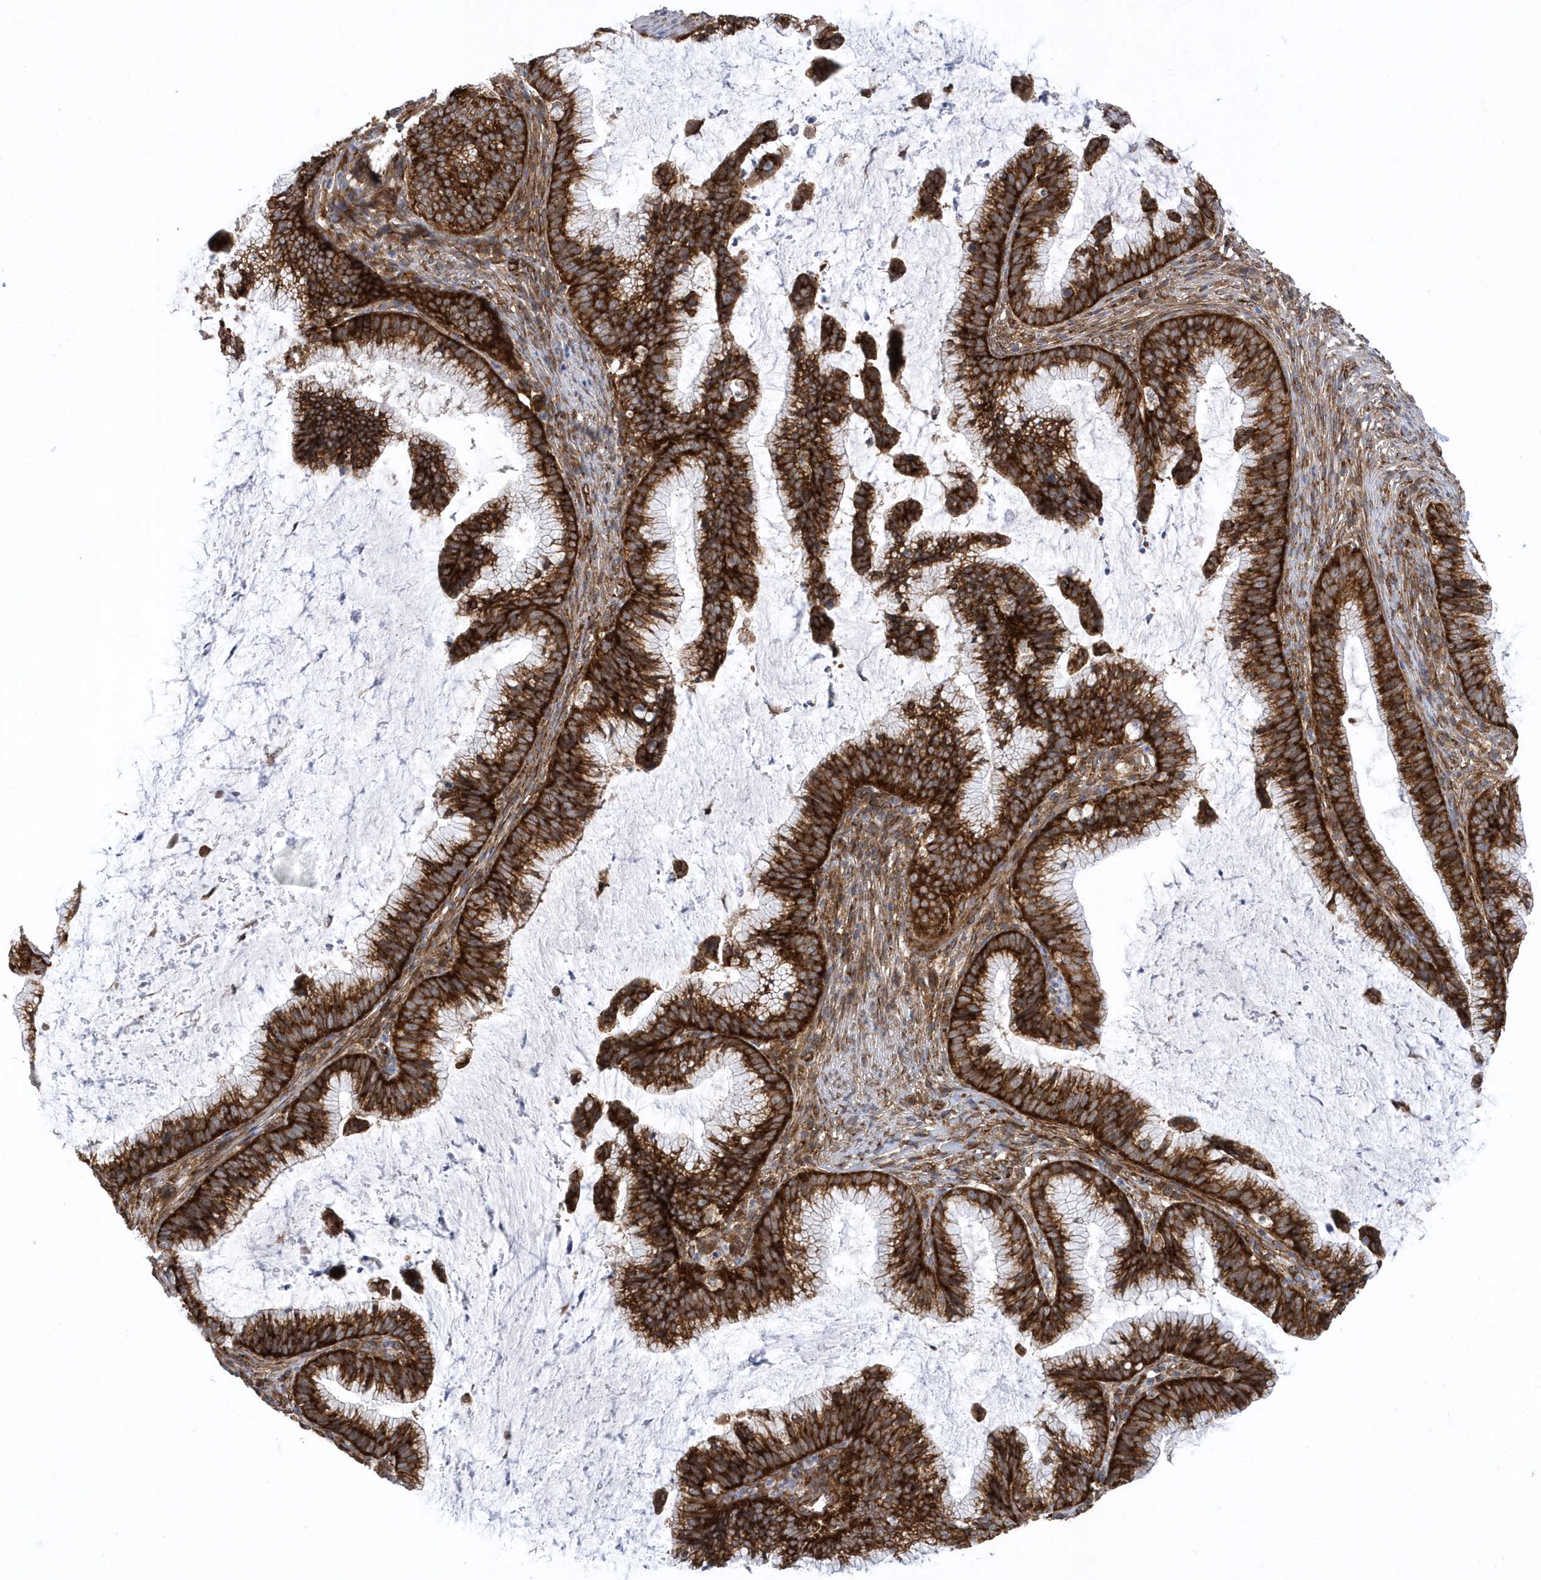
{"staining": {"intensity": "strong", "quantity": ">75%", "location": "cytoplasmic/membranous"}, "tissue": "cervical cancer", "cell_type": "Tumor cells", "image_type": "cancer", "snomed": [{"axis": "morphology", "description": "Adenocarcinoma, NOS"}, {"axis": "topography", "description": "Cervix"}], "caption": "A photomicrograph of human cervical cancer (adenocarcinoma) stained for a protein shows strong cytoplasmic/membranous brown staining in tumor cells.", "gene": "PHF1", "patient": {"sex": "female", "age": 36}}